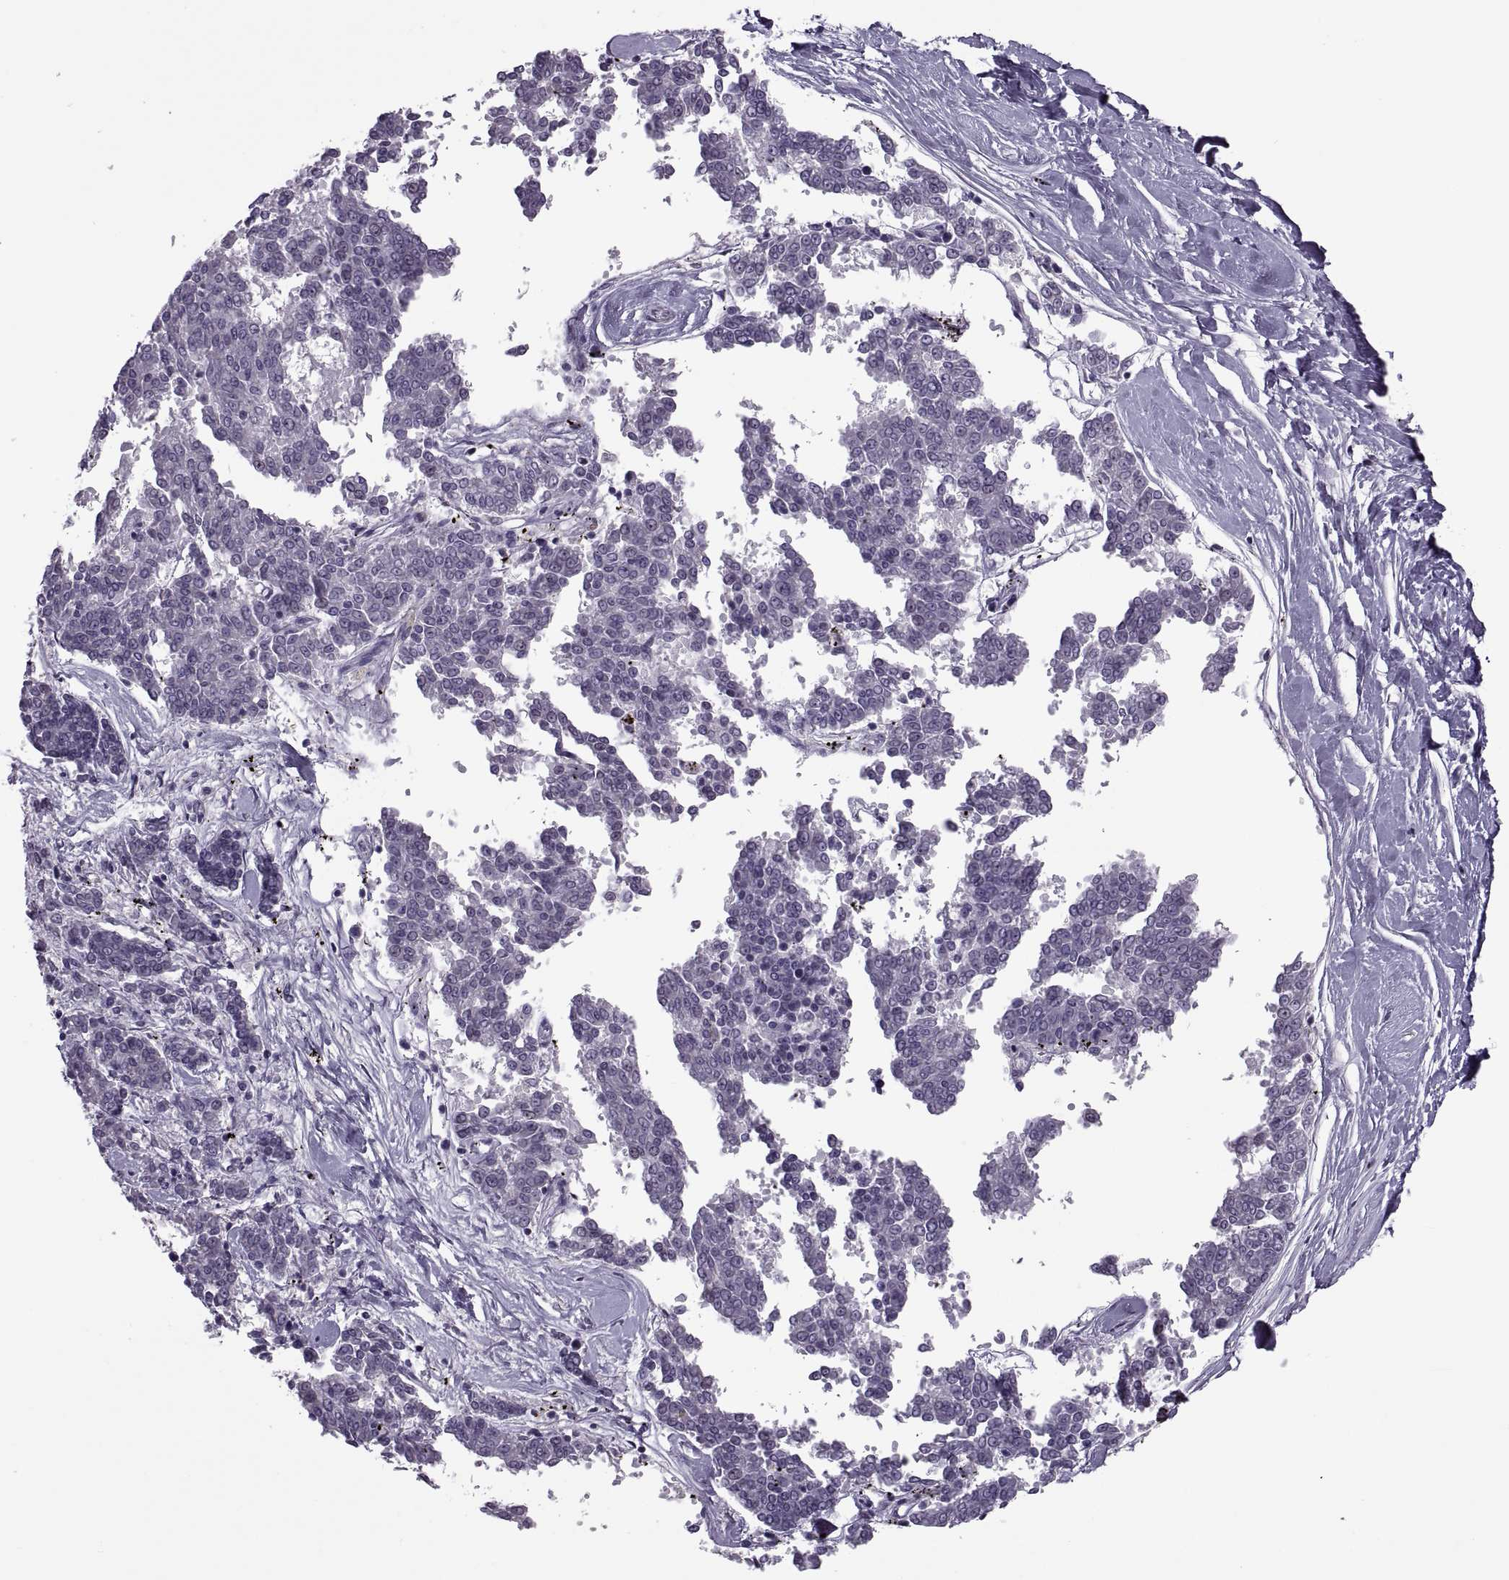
{"staining": {"intensity": "negative", "quantity": "none", "location": "none"}, "tissue": "melanoma", "cell_type": "Tumor cells", "image_type": "cancer", "snomed": [{"axis": "morphology", "description": "Malignant melanoma, NOS"}, {"axis": "topography", "description": "Skin"}], "caption": "Malignant melanoma was stained to show a protein in brown. There is no significant expression in tumor cells.", "gene": "OTP", "patient": {"sex": "female", "age": 72}}